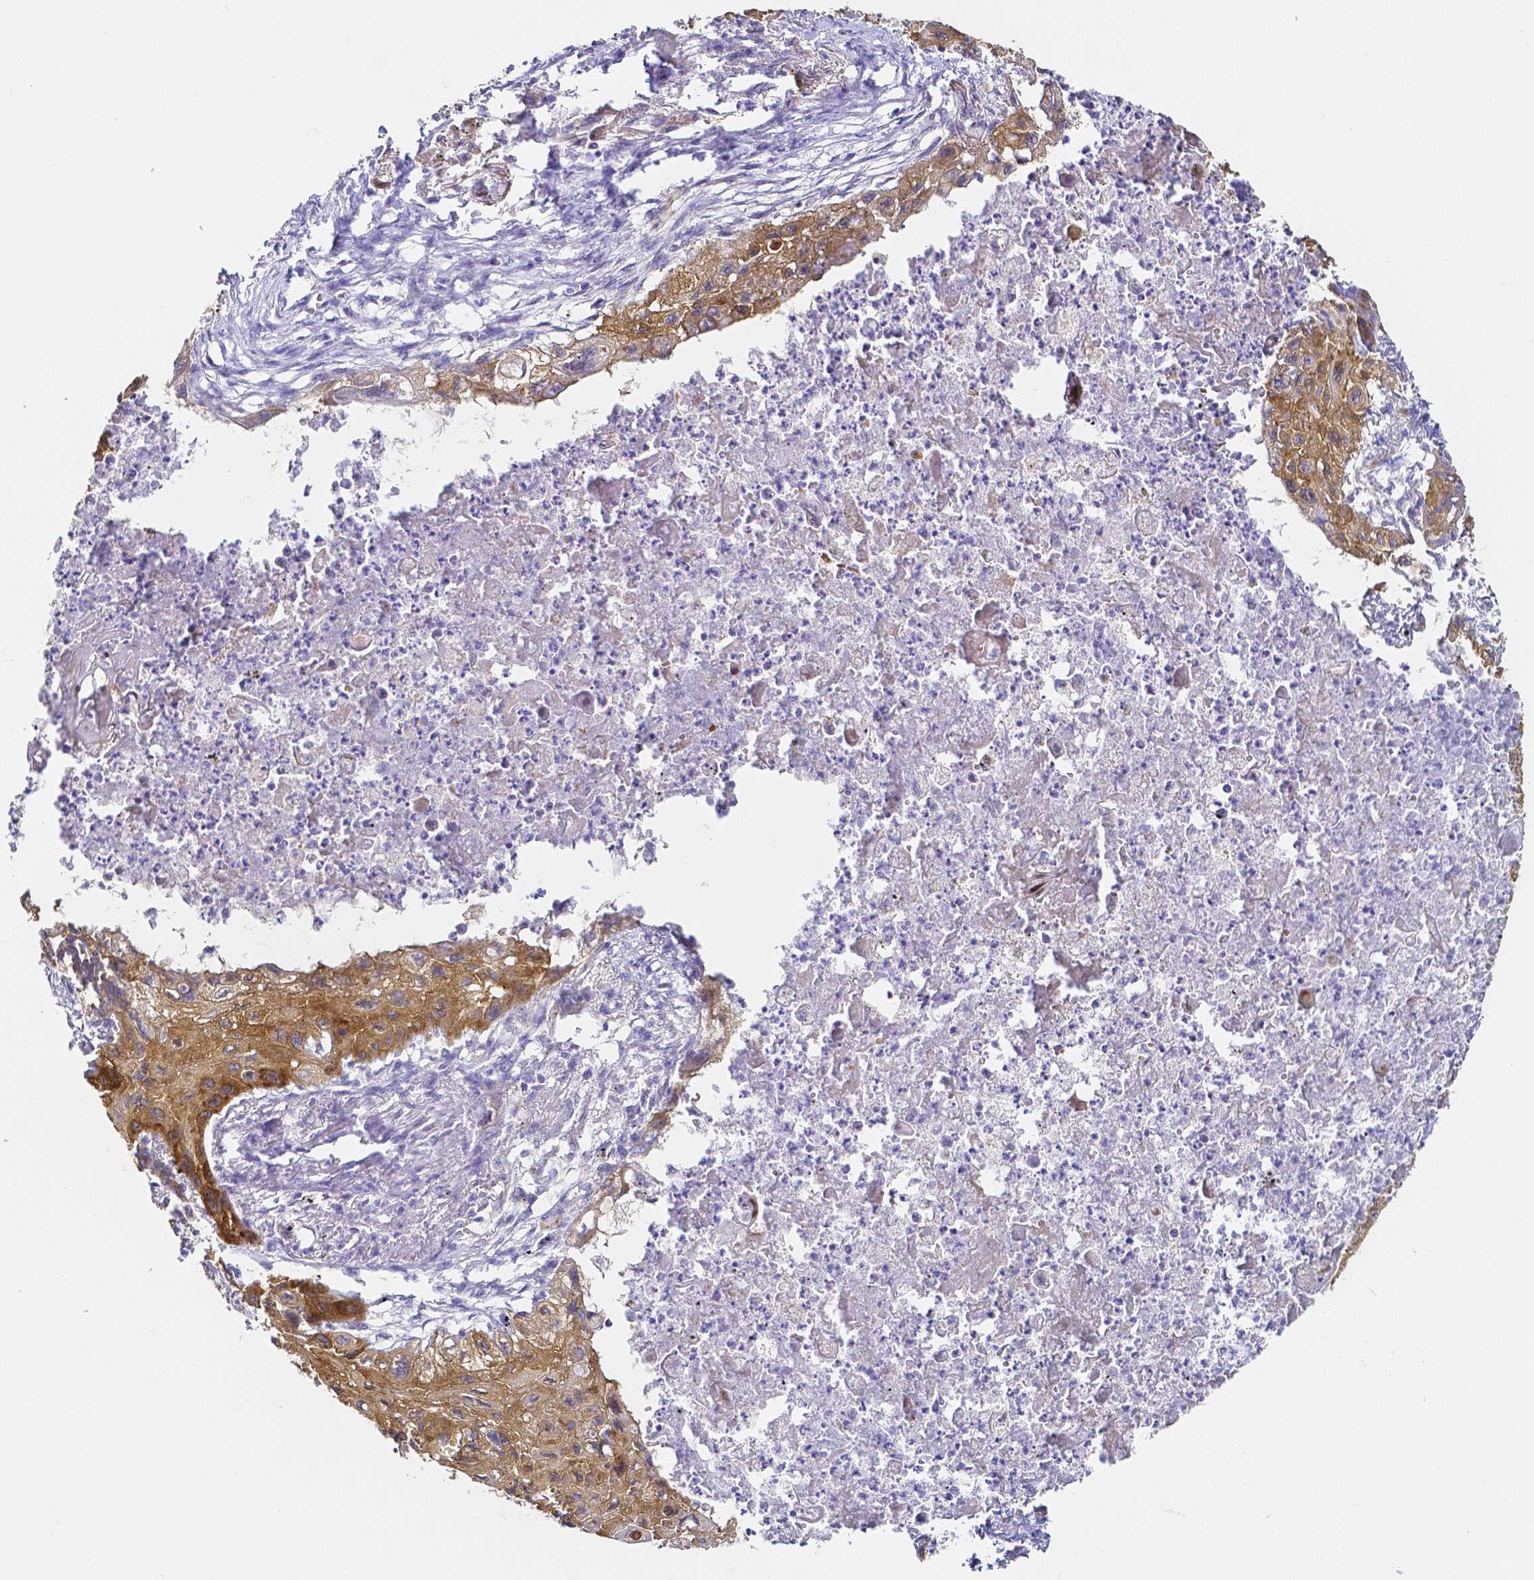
{"staining": {"intensity": "moderate", "quantity": ">75%", "location": "cytoplasmic/membranous"}, "tissue": "lung cancer", "cell_type": "Tumor cells", "image_type": "cancer", "snomed": [{"axis": "morphology", "description": "Squamous cell carcinoma, NOS"}, {"axis": "topography", "description": "Lung"}], "caption": "This image exhibits immunohistochemistry staining of human lung squamous cell carcinoma, with medium moderate cytoplasmic/membranous staining in approximately >75% of tumor cells.", "gene": "PKP3", "patient": {"sex": "male", "age": 71}}